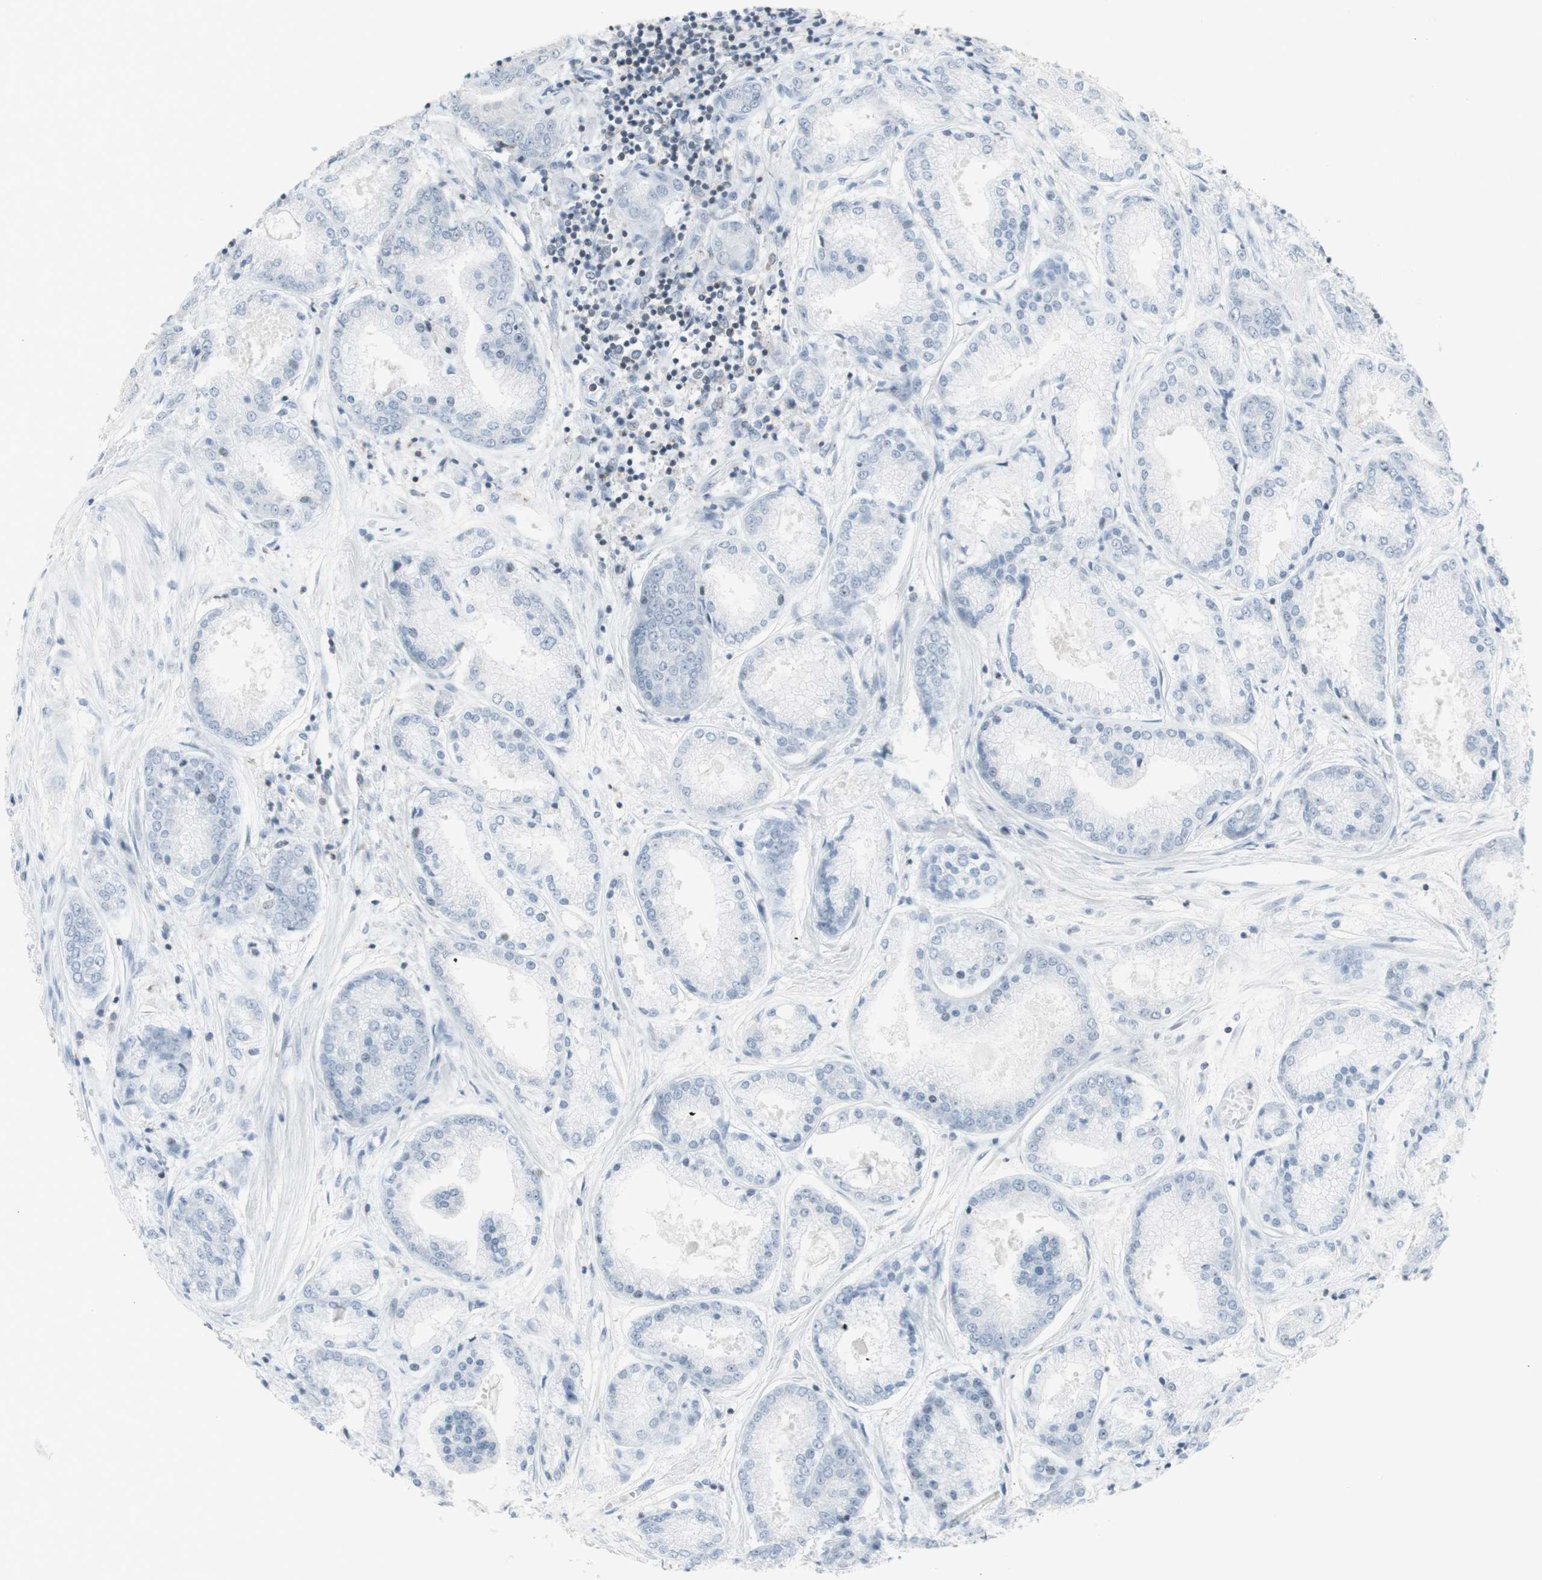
{"staining": {"intensity": "negative", "quantity": "none", "location": "none"}, "tissue": "prostate cancer", "cell_type": "Tumor cells", "image_type": "cancer", "snomed": [{"axis": "morphology", "description": "Adenocarcinoma, High grade"}, {"axis": "topography", "description": "Prostate"}], "caption": "A micrograph of high-grade adenocarcinoma (prostate) stained for a protein displays no brown staining in tumor cells. The staining was performed using DAB (3,3'-diaminobenzidine) to visualize the protein expression in brown, while the nuclei were stained in blue with hematoxylin (Magnification: 20x).", "gene": "NRG1", "patient": {"sex": "male", "age": 59}}